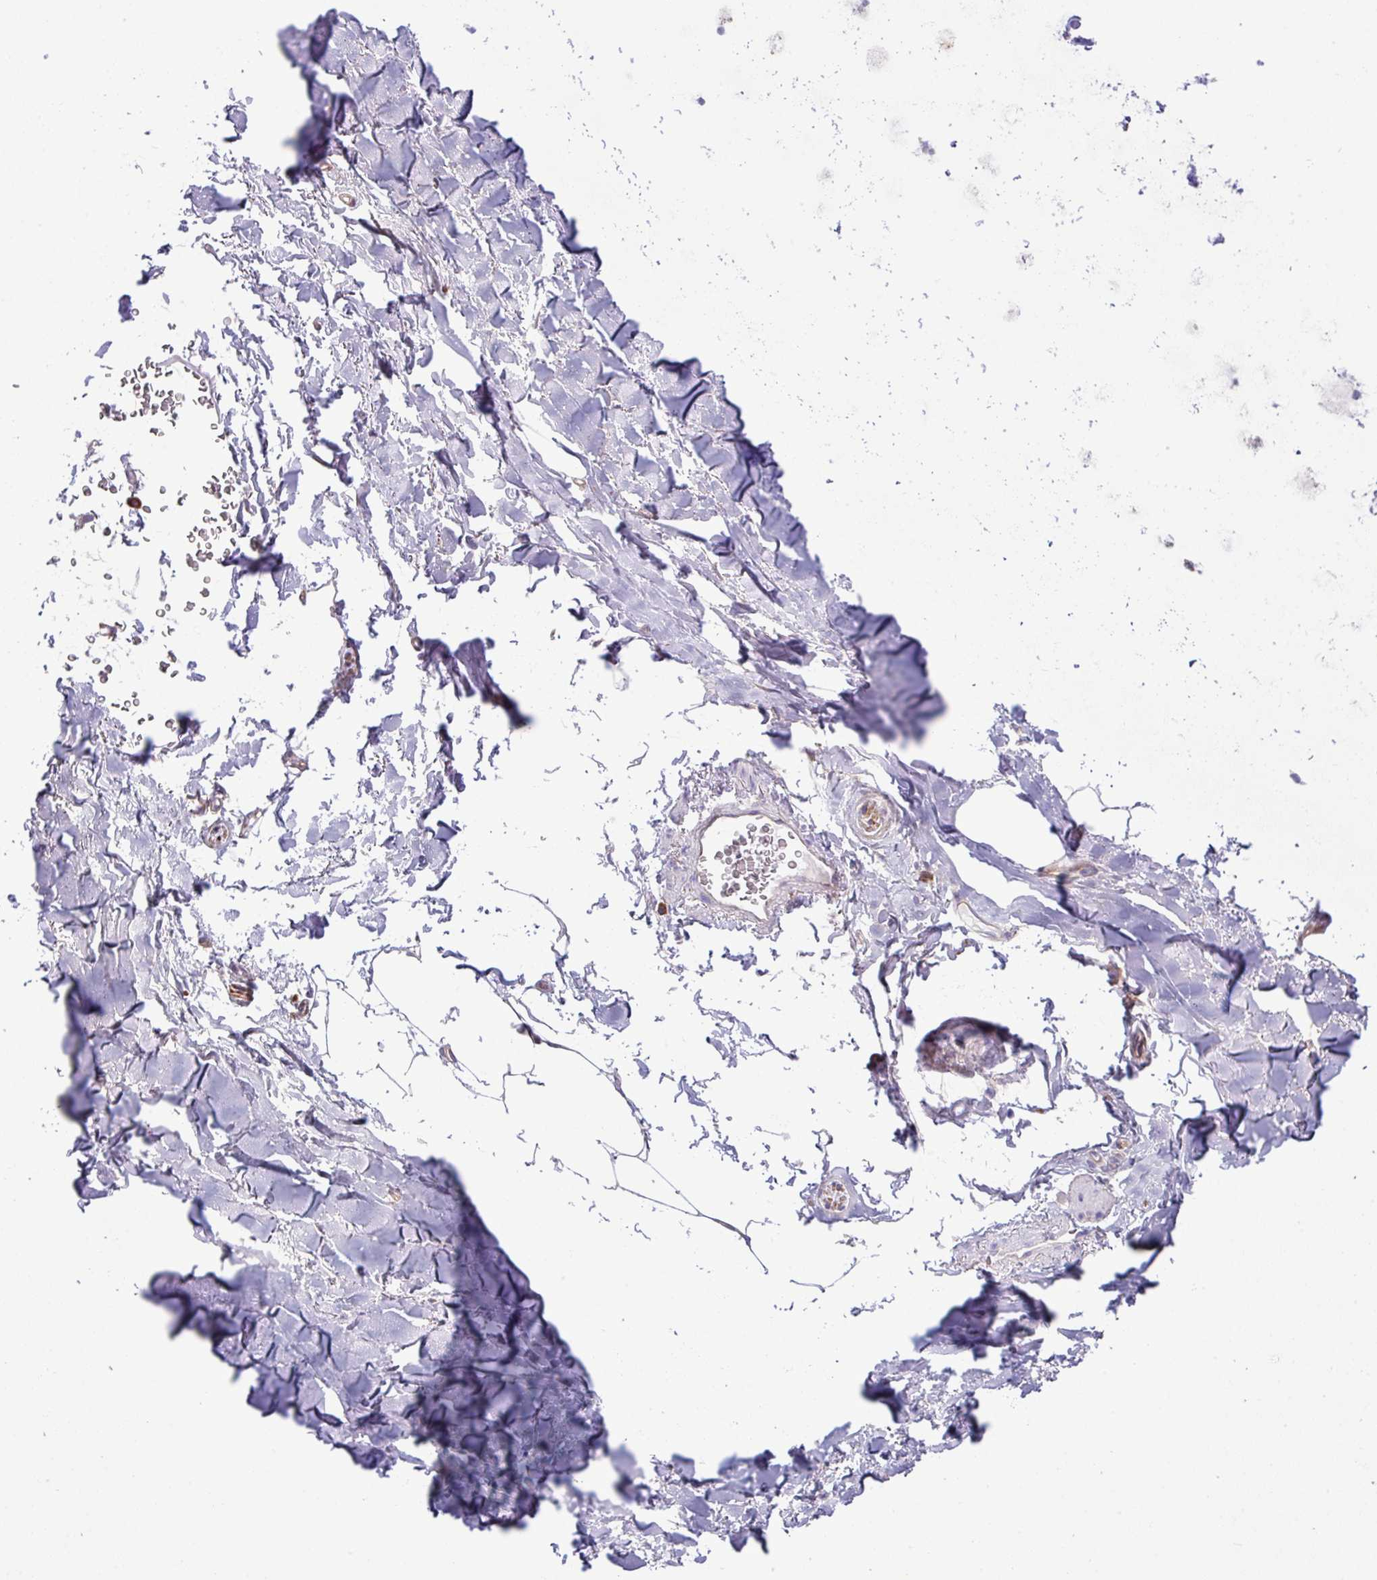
{"staining": {"intensity": "negative", "quantity": "none", "location": "none"}, "tissue": "adipose tissue", "cell_type": "Adipocytes", "image_type": "normal", "snomed": [{"axis": "morphology", "description": "Normal tissue, NOS"}, {"axis": "topography", "description": "Cartilage tissue"}, {"axis": "topography", "description": "Bronchus"}], "caption": "An immunohistochemistry (IHC) photomicrograph of unremarkable adipose tissue is shown. There is no staining in adipocytes of adipose tissue.", "gene": "KIRREL3", "patient": {"sex": "female", "age": 72}}